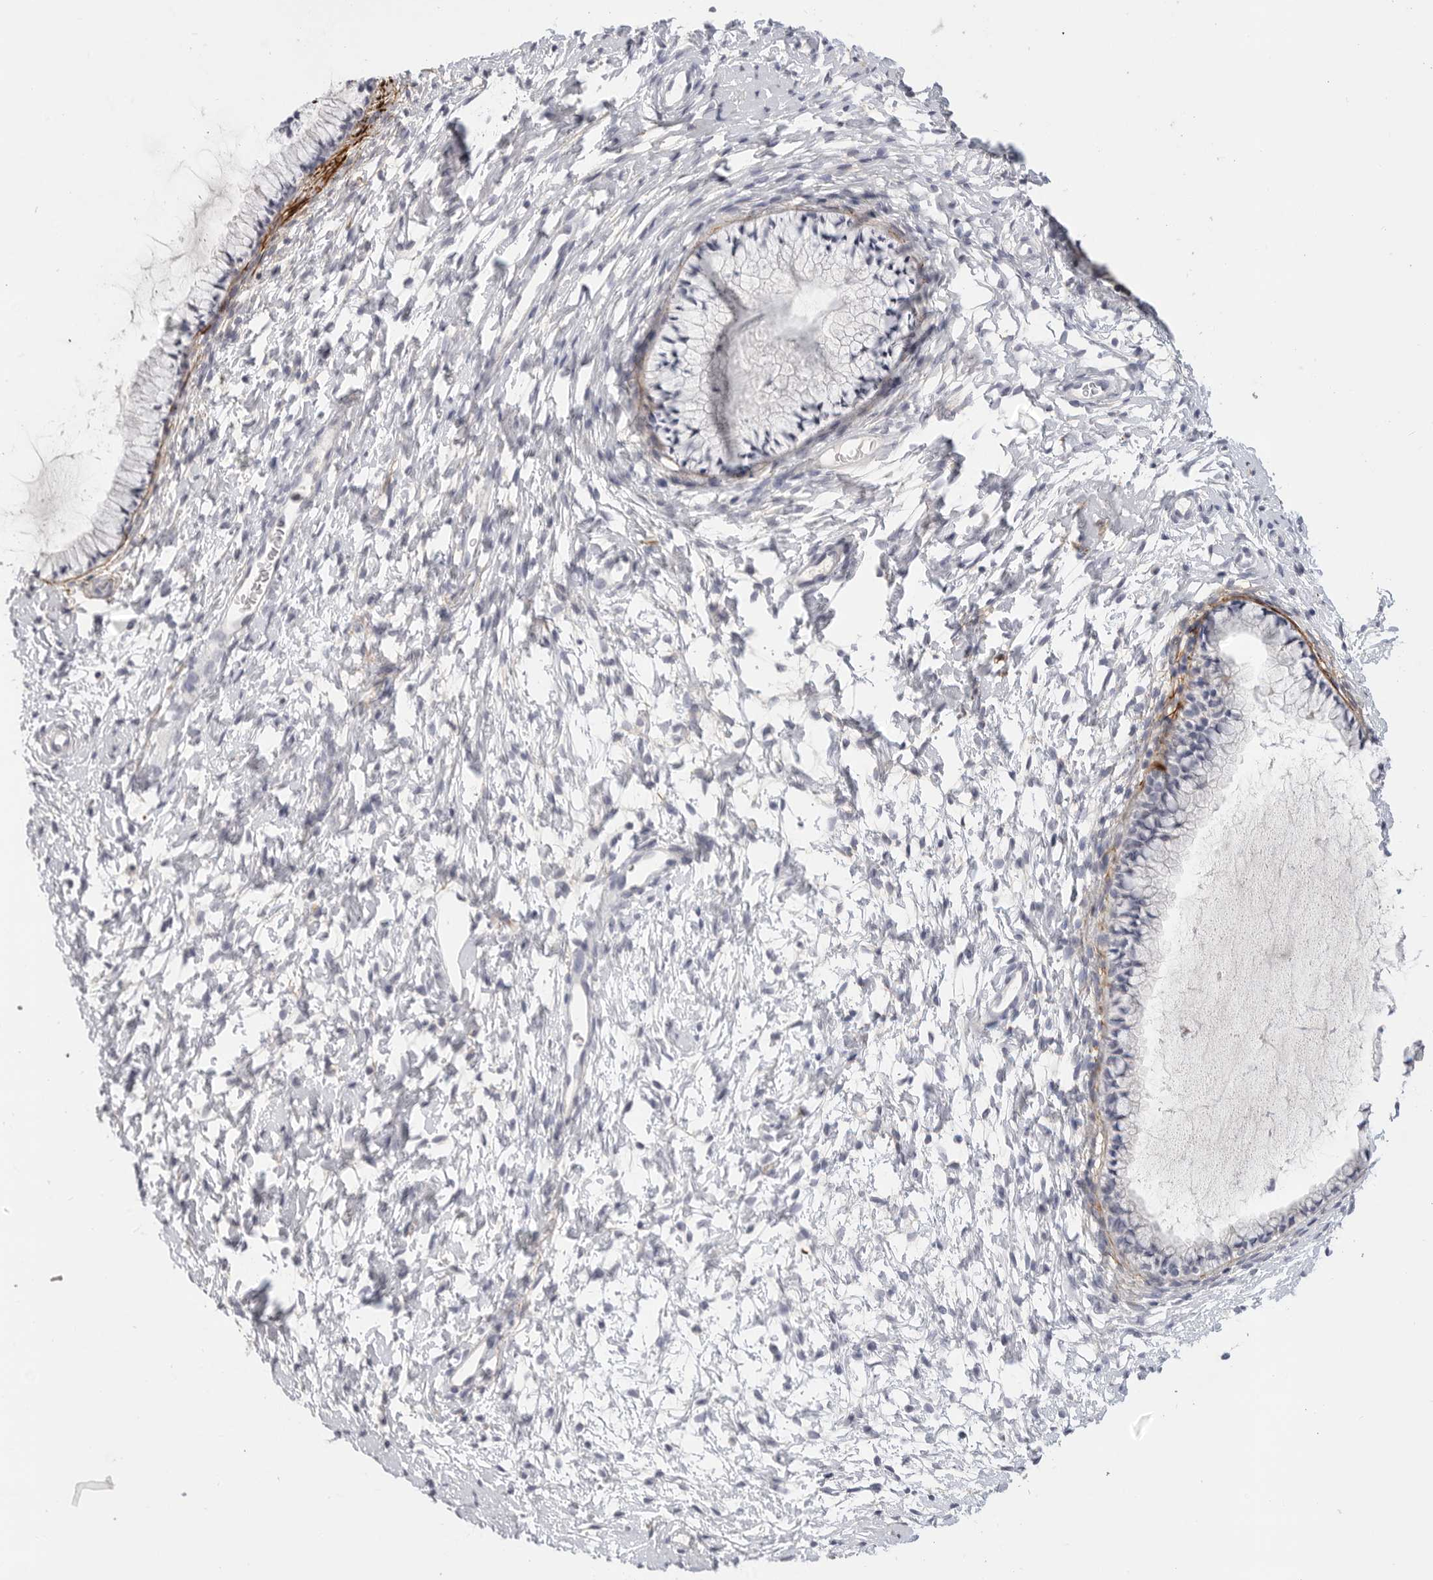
{"staining": {"intensity": "negative", "quantity": "none", "location": "none"}, "tissue": "cervix", "cell_type": "Glandular cells", "image_type": "normal", "snomed": [{"axis": "morphology", "description": "Normal tissue, NOS"}, {"axis": "topography", "description": "Cervix"}], "caption": "High magnification brightfield microscopy of unremarkable cervix stained with DAB (brown) and counterstained with hematoxylin (blue): glandular cells show no significant positivity. Nuclei are stained in blue.", "gene": "FBN2", "patient": {"sex": "female", "age": 72}}